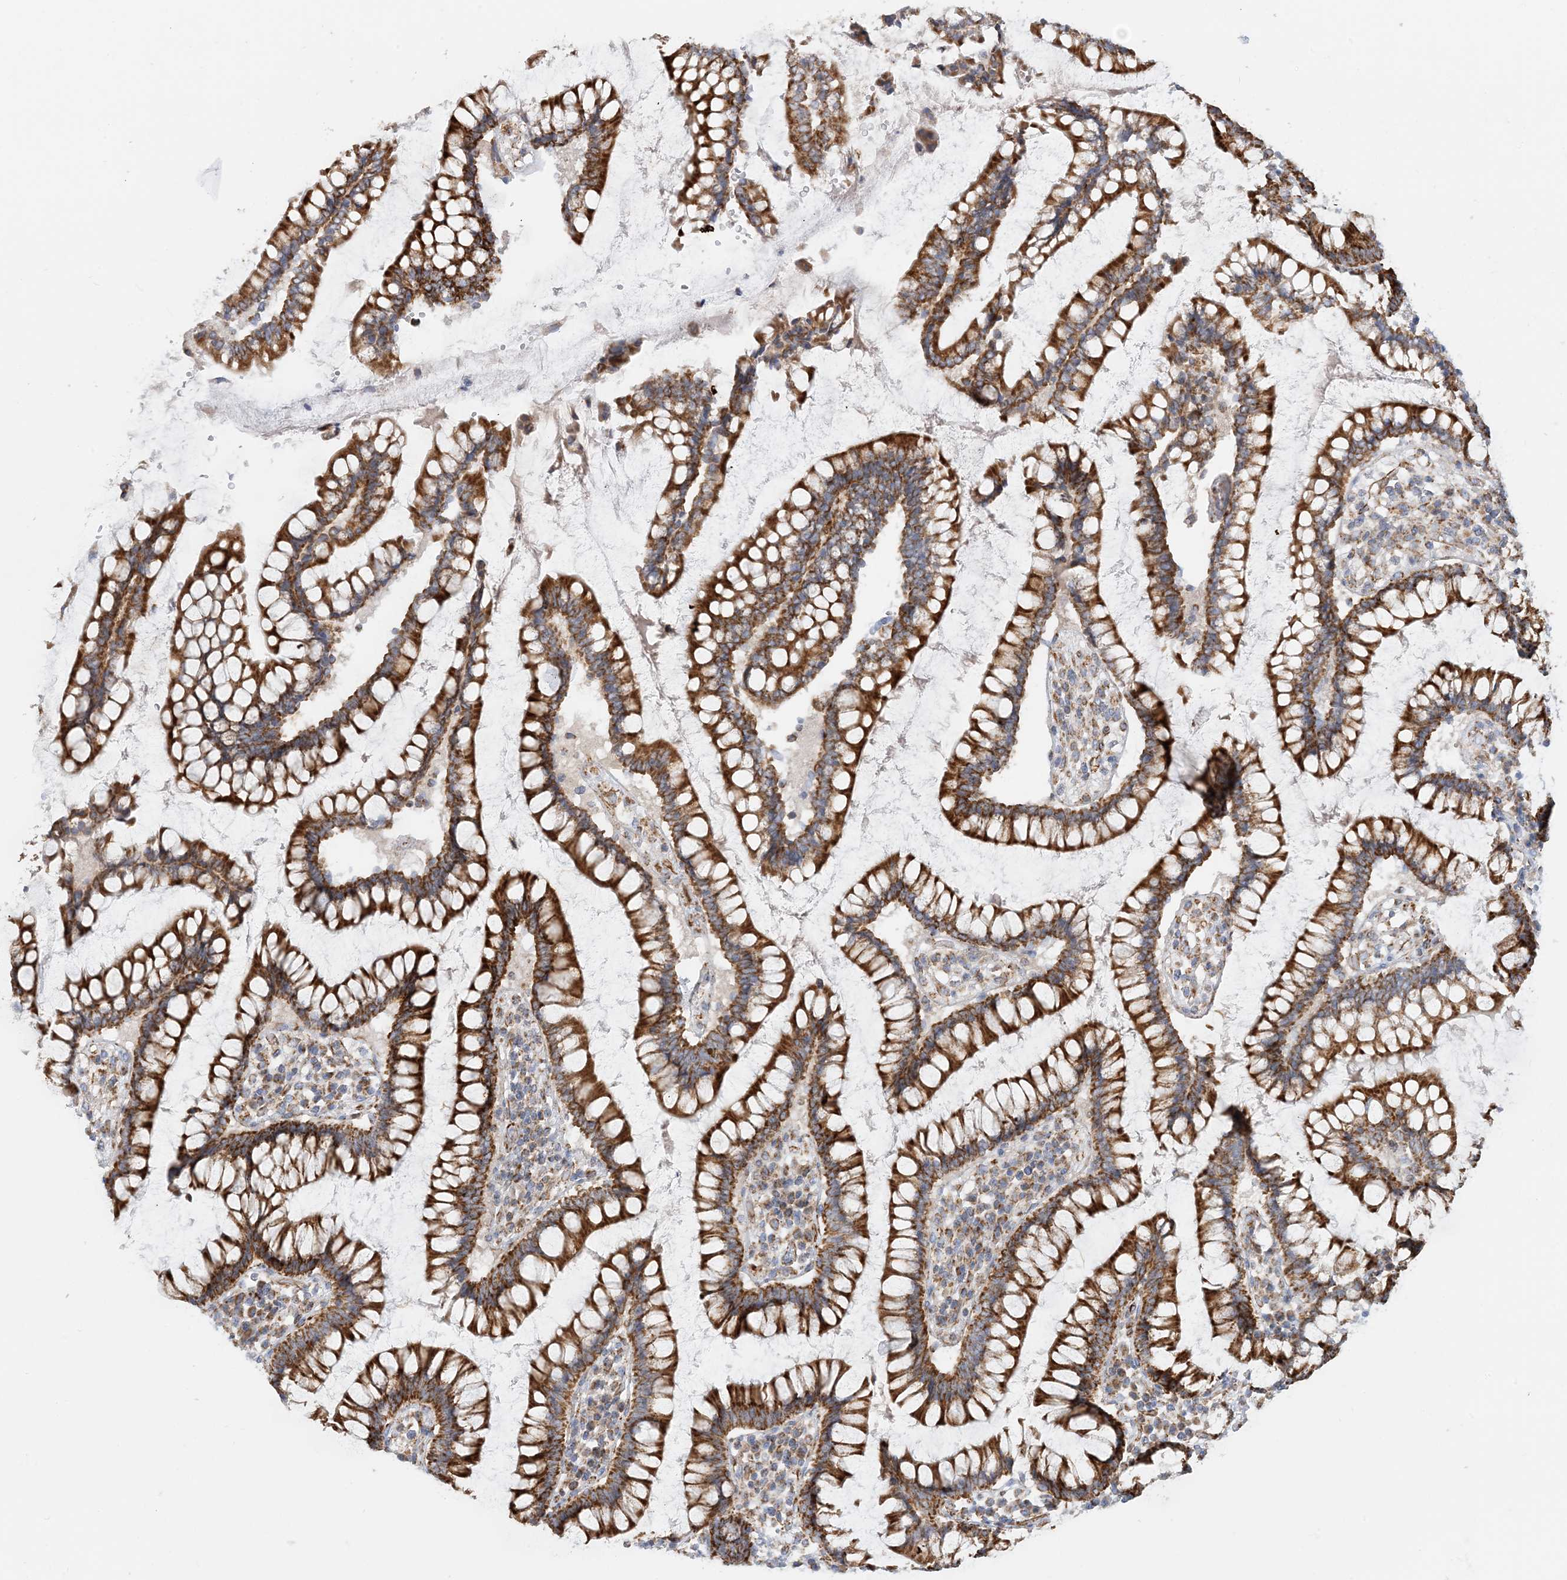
{"staining": {"intensity": "moderate", "quantity": ">75%", "location": "cytoplasmic/membranous"}, "tissue": "colon", "cell_type": "Endothelial cells", "image_type": "normal", "snomed": [{"axis": "morphology", "description": "Normal tissue, NOS"}, {"axis": "topography", "description": "Colon"}], "caption": "Approximately >75% of endothelial cells in unremarkable human colon display moderate cytoplasmic/membranous protein expression as visualized by brown immunohistochemical staining.", "gene": "COA3", "patient": {"sex": "female", "age": 79}}